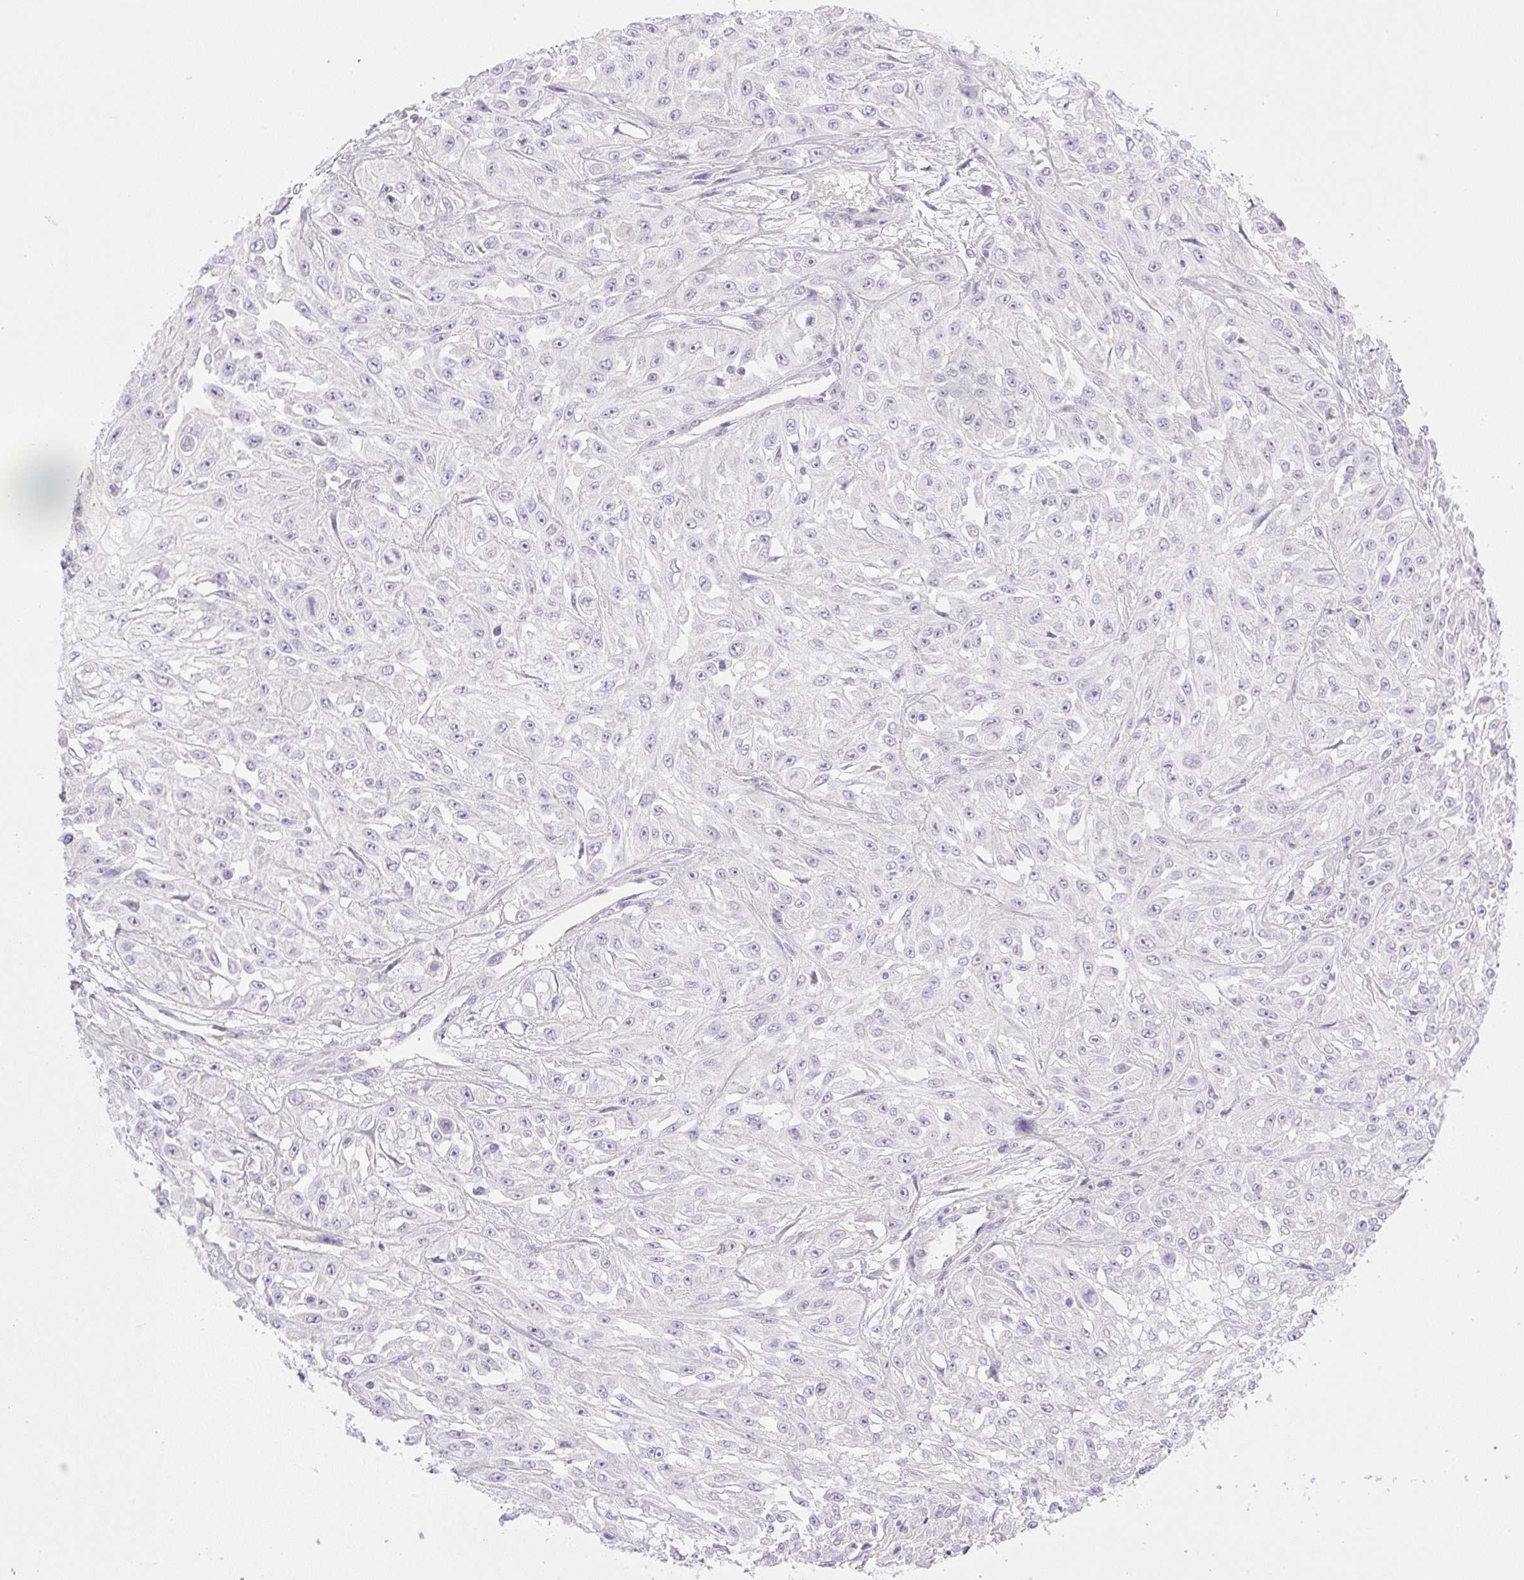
{"staining": {"intensity": "negative", "quantity": "none", "location": "none"}, "tissue": "skin cancer", "cell_type": "Tumor cells", "image_type": "cancer", "snomed": [{"axis": "morphology", "description": "Squamous cell carcinoma, NOS"}, {"axis": "morphology", "description": "Squamous cell carcinoma, metastatic, NOS"}, {"axis": "topography", "description": "Skin"}, {"axis": "topography", "description": "Lymph node"}], "caption": "Tumor cells are negative for protein expression in human skin cancer.", "gene": "MIA2", "patient": {"sex": "male", "age": 75}}